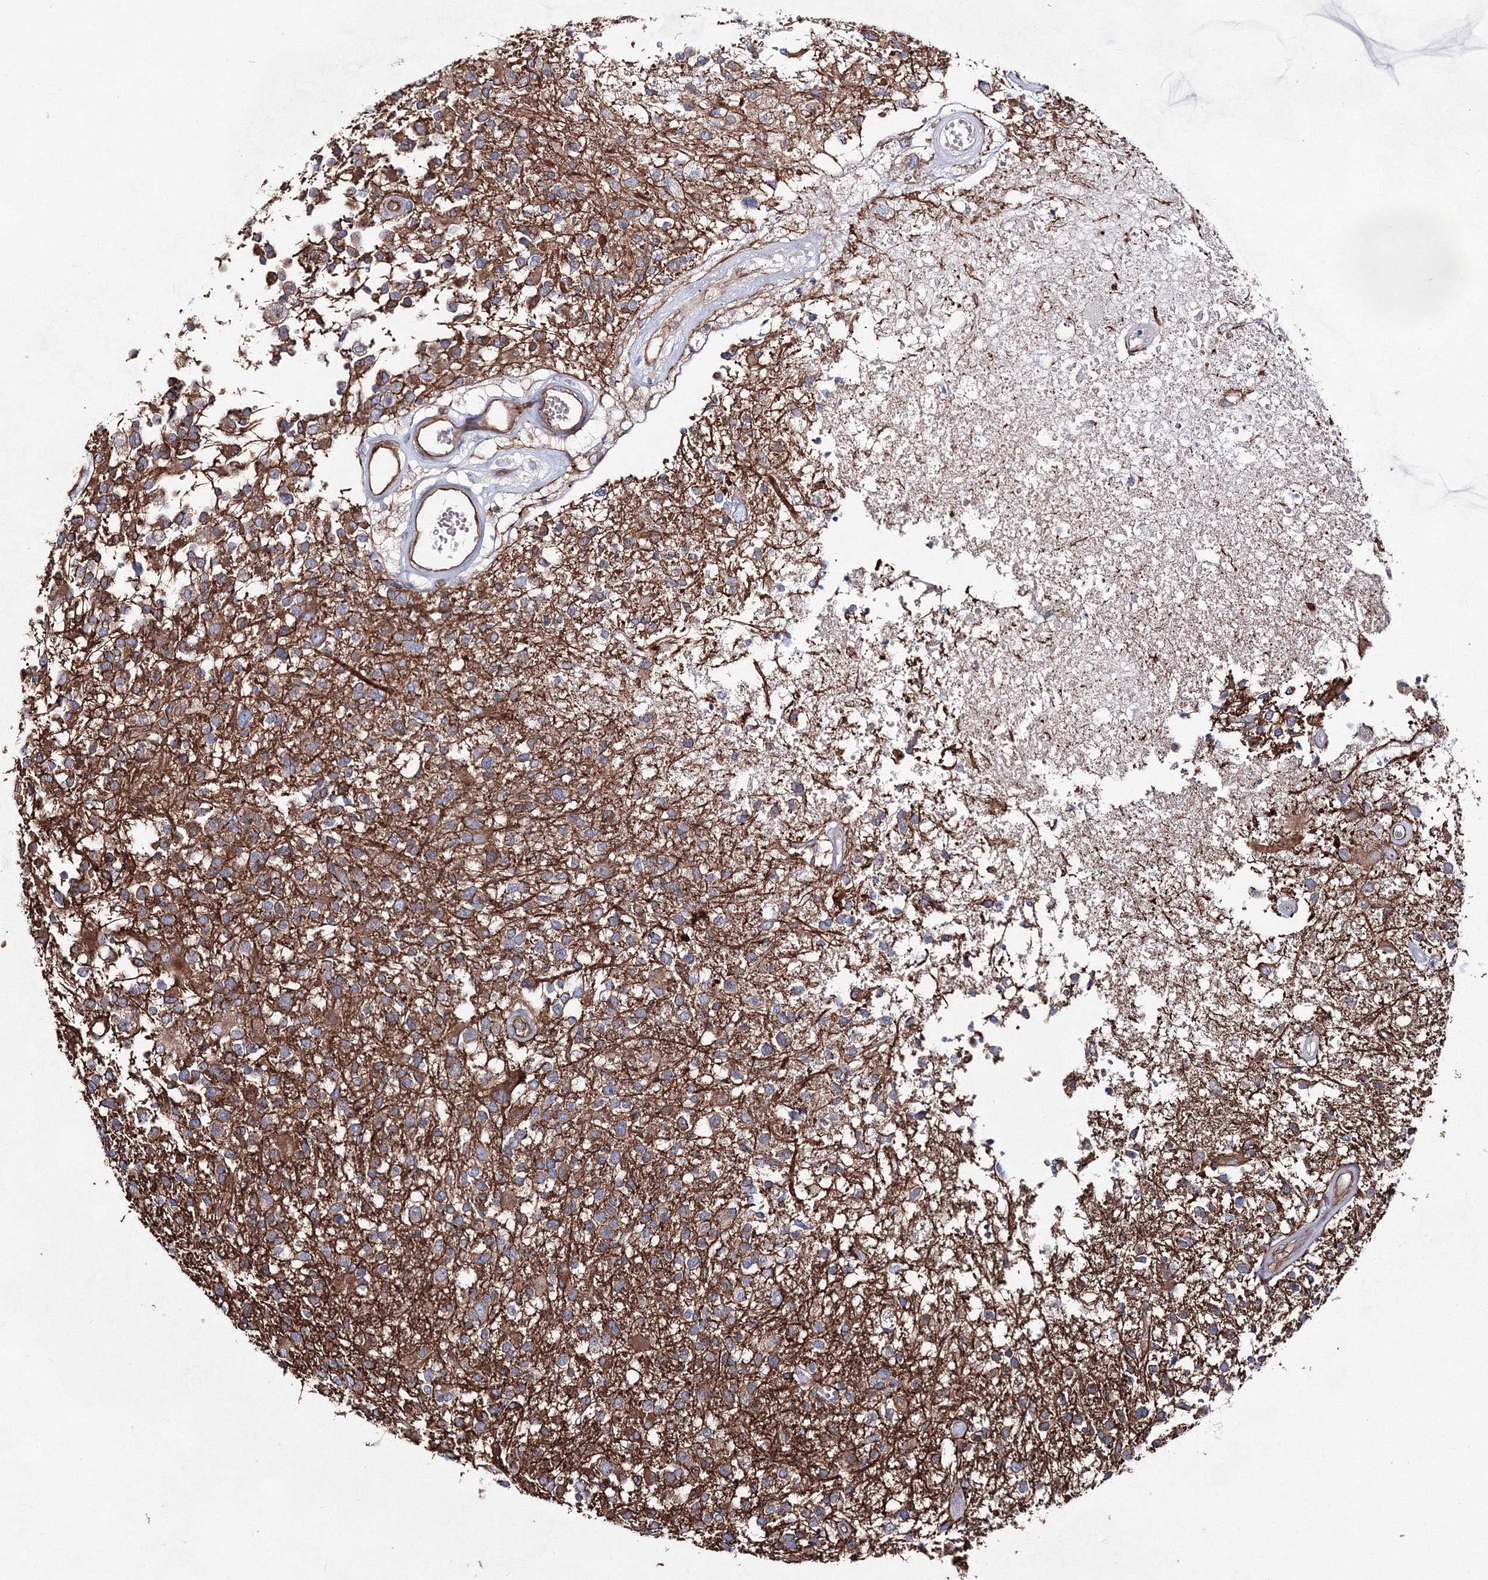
{"staining": {"intensity": "moderate", "quantity": ">75%", "location": "cytoplasmic/membranous"}, "tissue": "glioma", "cell_type": "Tumor cells", "image_type": "cancer", "snomed": [{"axis": "morphology", "description": "Glioma, malignant, High grade"}, {"axis": "morphology", "description": "Glioblastoma, NOS"}, {"axis": "topography", "description": "Brain"}], "caption": "Immunohistochemical staining of glioma demonstrates medium levels of moderate cytoplasmic/membranous protein staining in about >75% of tumor cells. Using DAB (brown) and hematoxylin (blue) stains, captured at high magnification using brightfield microscopy.", "gene": "ANKRD37", "patient": {"sex": "male", "age": 60}}